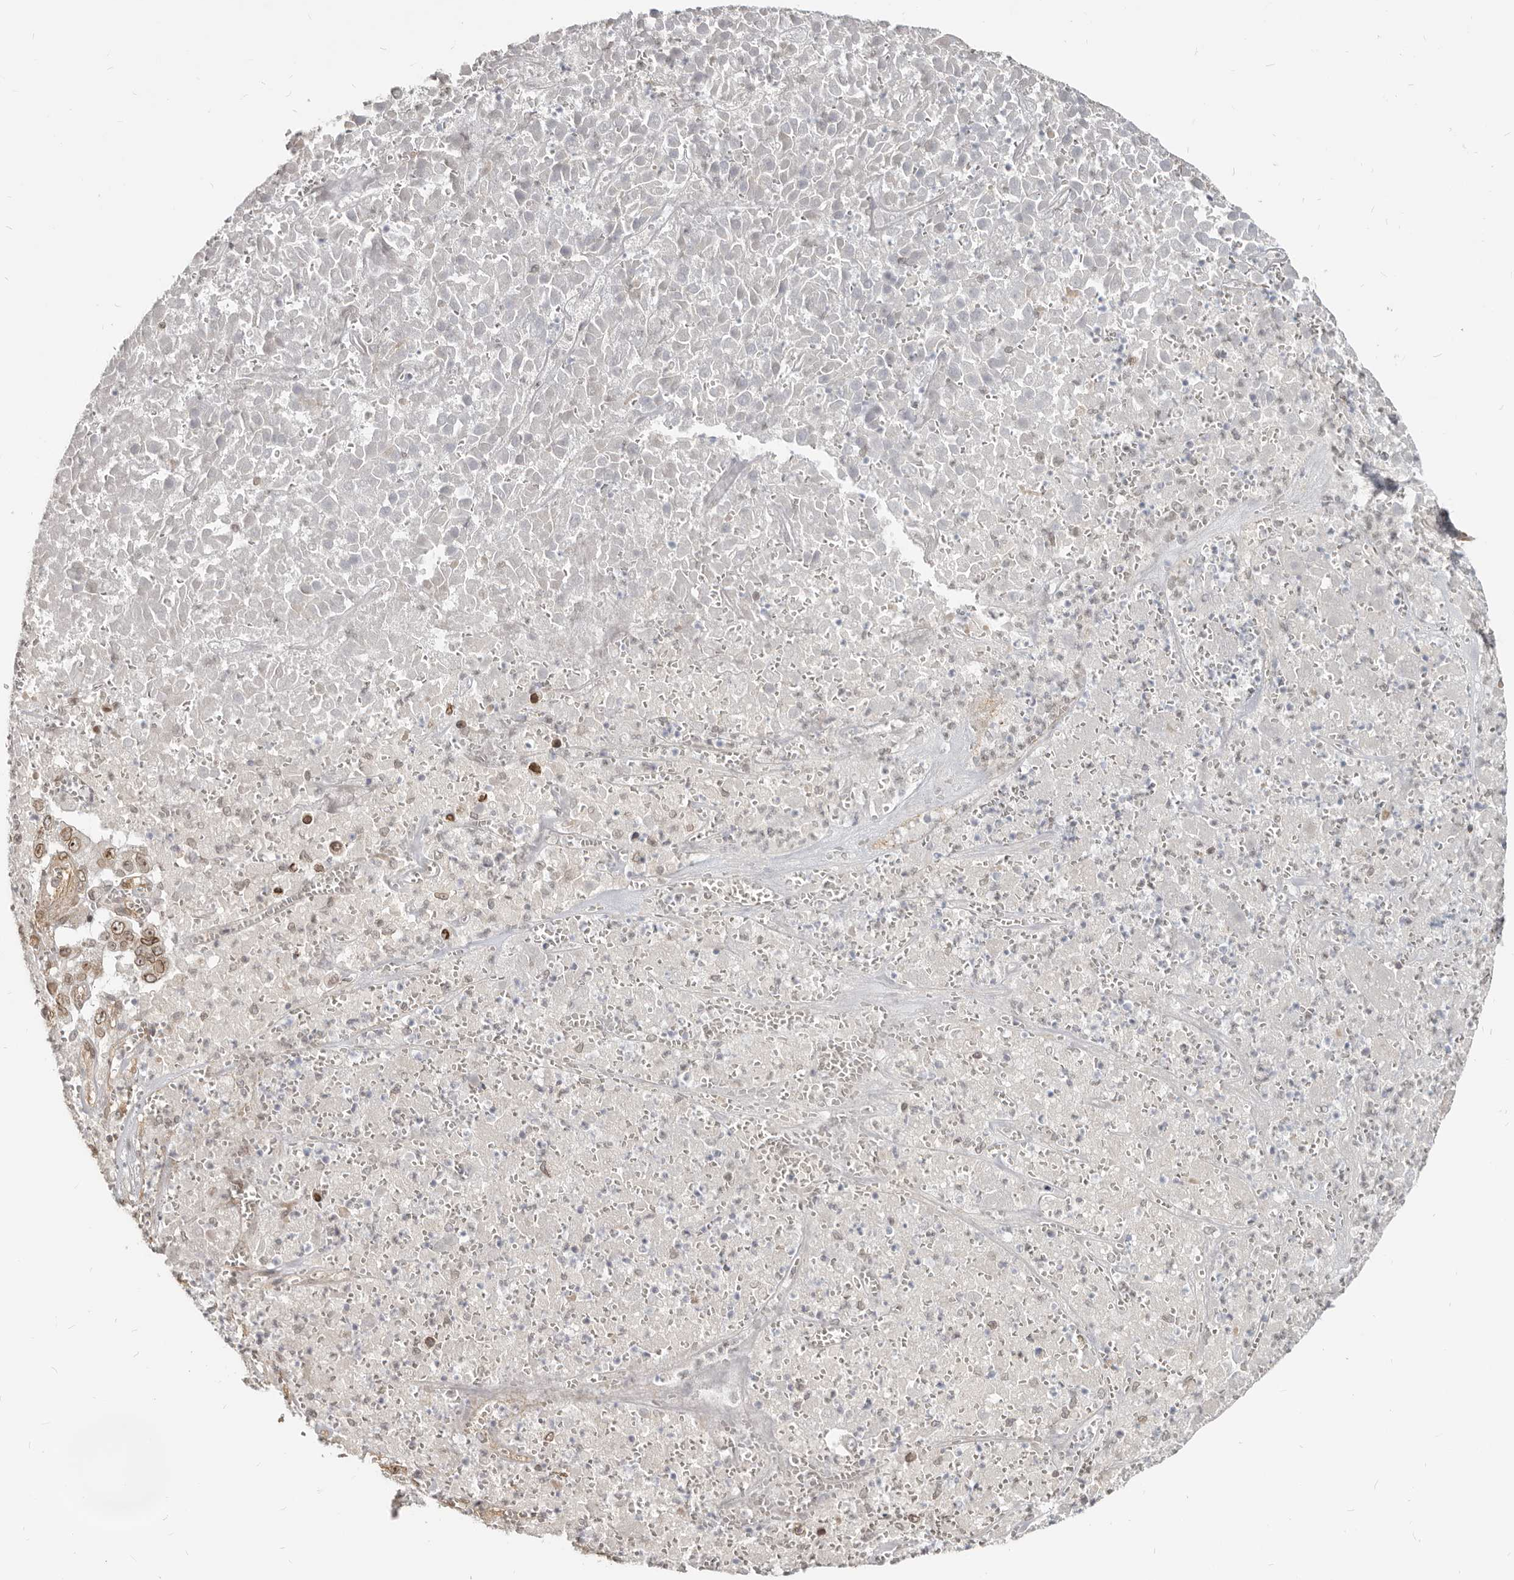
{"staining": {"intensity": "moderate", "quantity": ">75%", "location": "cytoplasmic/membranous,nuclear"}, "tissue": "pancreatic cancer", "cell_type": "Tumor cells", "image_type": "cancer", "snomed": [{"axis": "morphology", "description": "Adenocarcinoma, NOS"}, {"axis": "topography", "description": "Pancreas"}], "caption": "DAB (3,3'-diaminobenzidine) immunohistochemical staining of human pancreatic adenocarcinoma reveals moderate cytoplasmic/membranous and nuclear protein expression in about >75% of tumor cells. (brown staining indicates protein expression, while blue staining denotes nuclei).", "gene": "NUP153", "patient": {"sex": "male", "age": 50}}